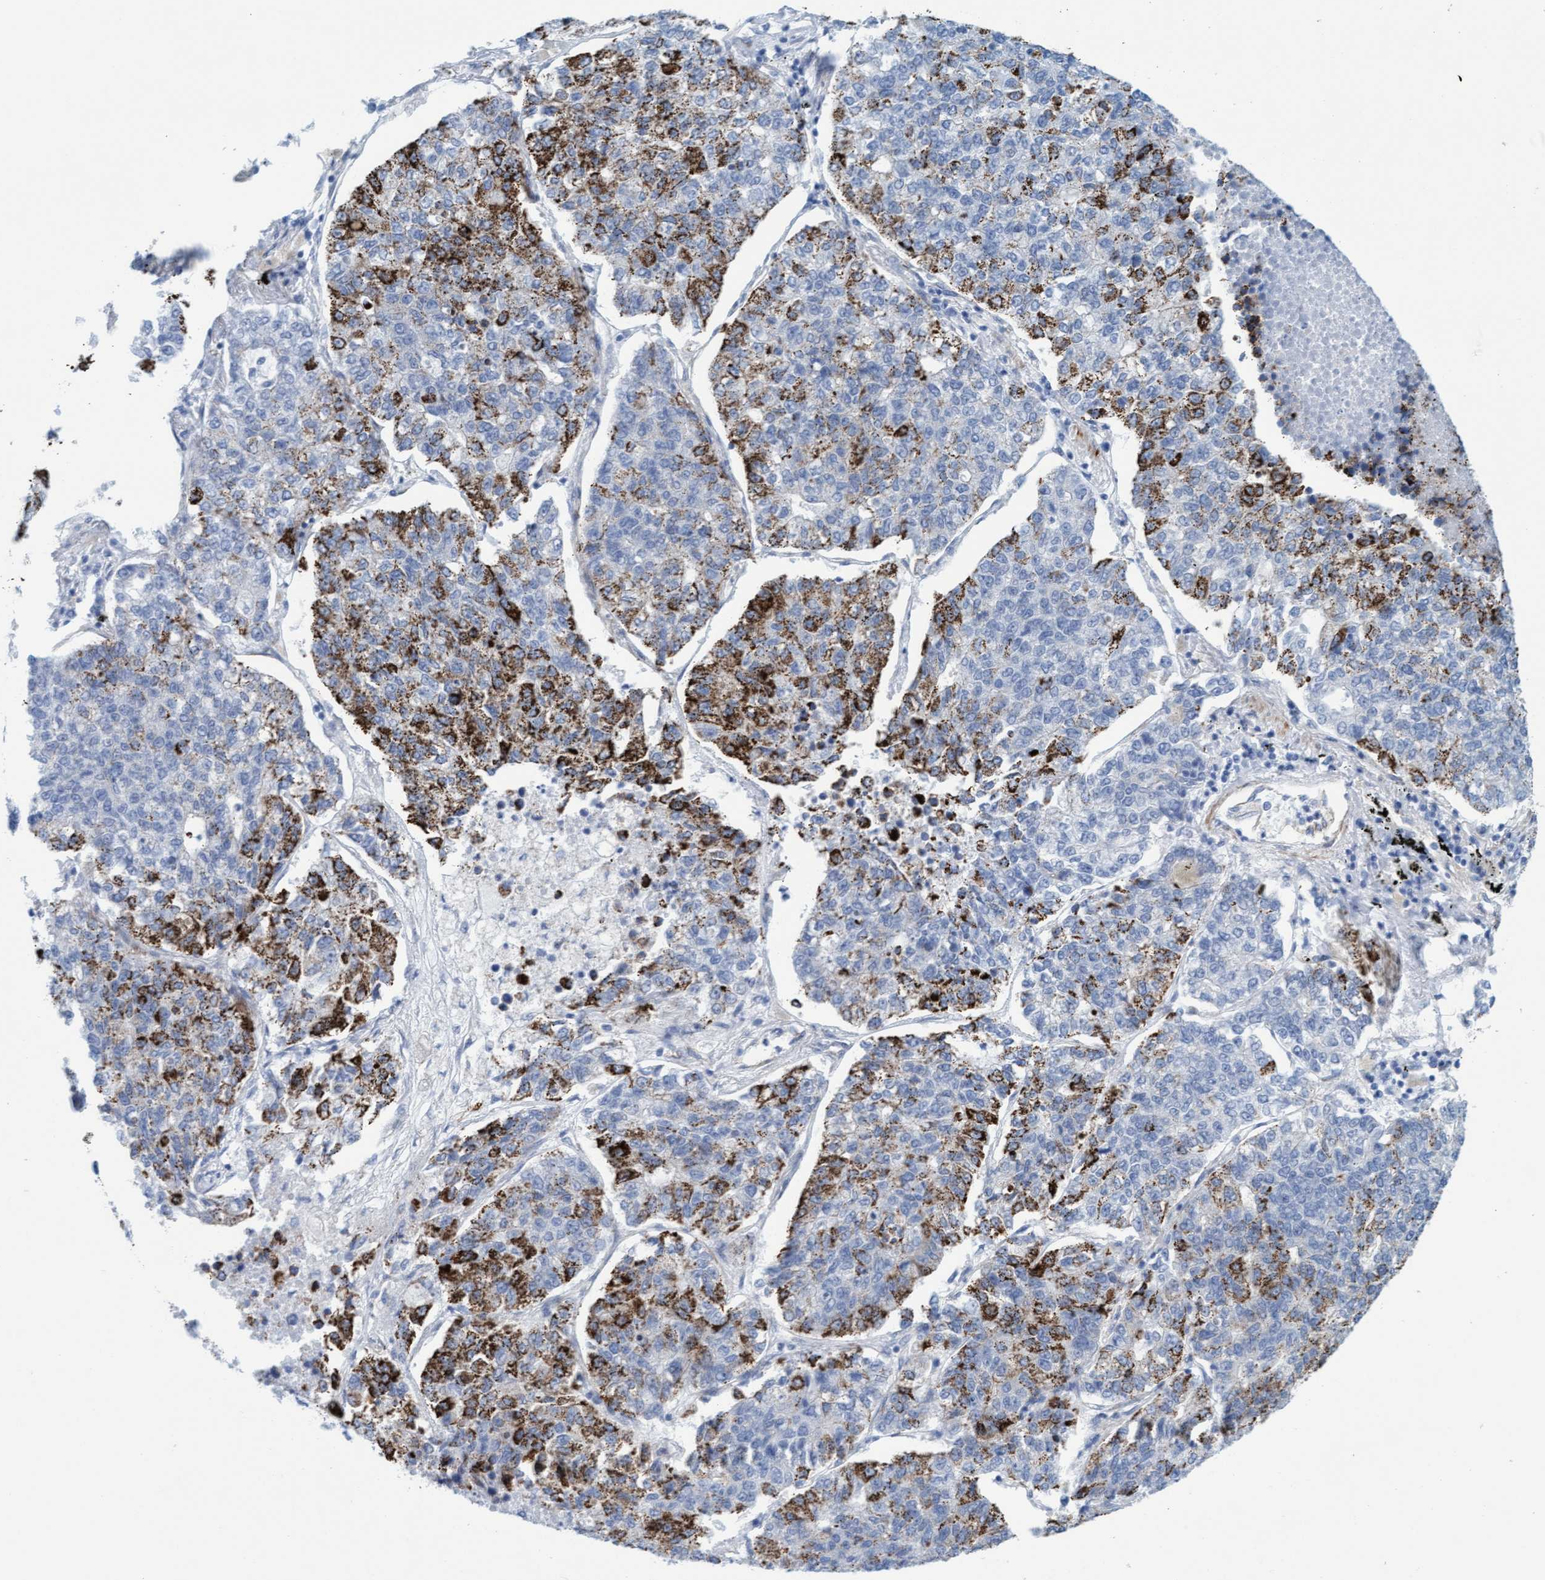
{"staining": {"intensity": "strong", "quantity": "<25%", "location": "cytoplasmic/membranous"}, "tissue": "lung cancer", "cell_type": "Tumor cells", "image_type": "cancer", "snomed": [{"axis": "morphology", "description": "Adenocarcinoma, NOS"}, {"axis": "topography", "description": "Lung"}], "caption": "A medium amount of strong cytoplasmic/membranous expression is appreciated in approximately <25% of tumor cells in lung cancer (adenocarcinoma) tissue. (DAB (3,3'-diaminobenzidine) IHC with brightfield microscopy, high magnification).", "gene": "MTFR1", "patient": {"sex": "male", "age": 49}}